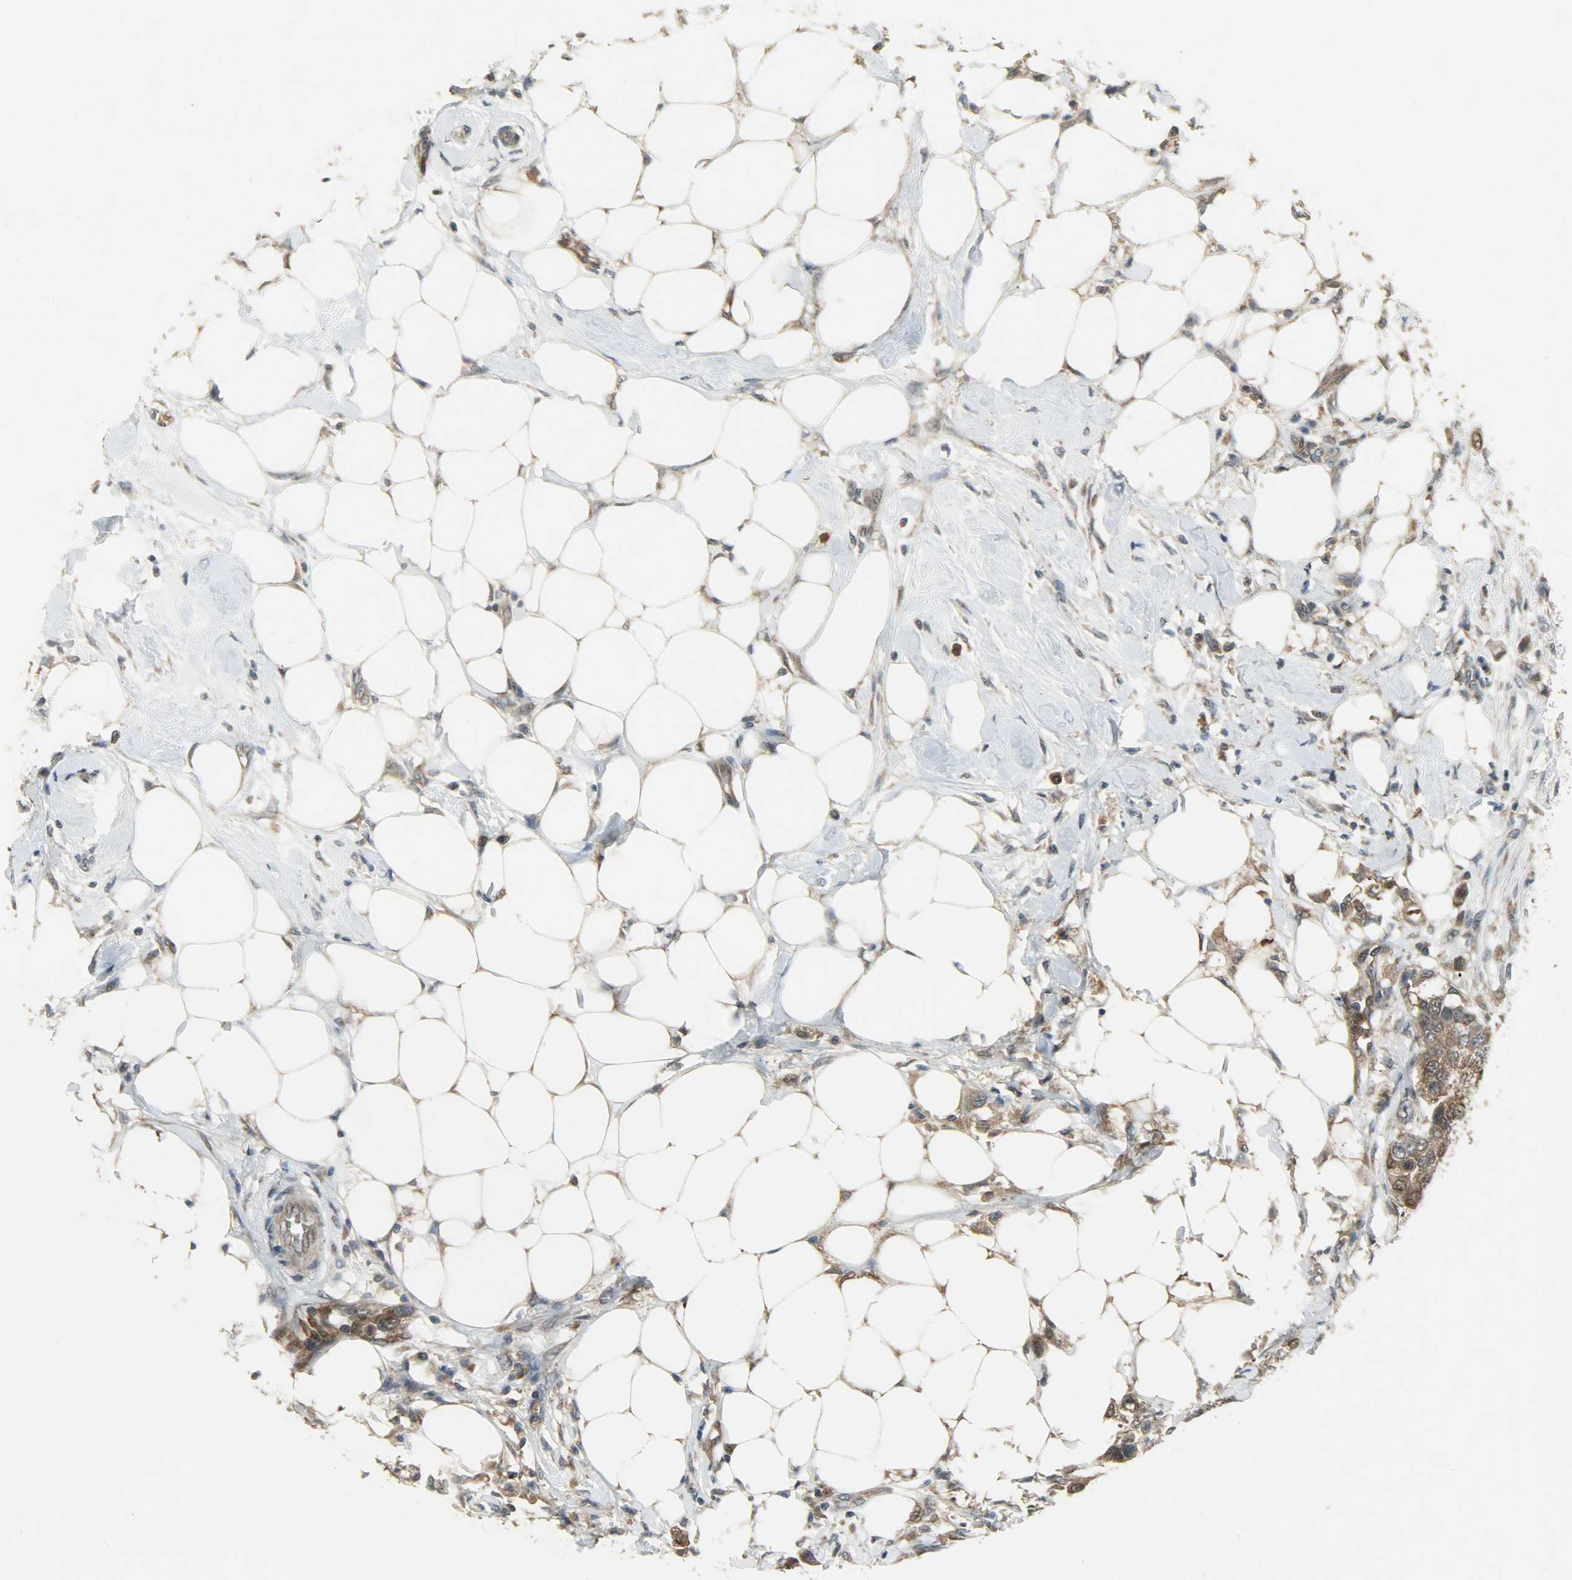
{"staining": {"intensity": "strong", "quantity": ">75%", "location": "cytoplasmic/membranous,nuclear"}, "tissue": "breast cancer", "cell_type": "Tumor cells", "image_type": "cancer", "snomed": [{"axis": "morphology", "description": "Normal tissue, NOS"}, {"axis": "morphology", "description": "Duct carcinoma"}, {"axis": "topography", "description": "Breast"}], "caption": "Strong cytoplasmic/membranous and nuclear protein expression is identified in about >75% of tumor cells in breast cancer (infiltrating ductal carcinoma).", "gene": "AMT", "patient": {"sex": "female", "age": 49}}